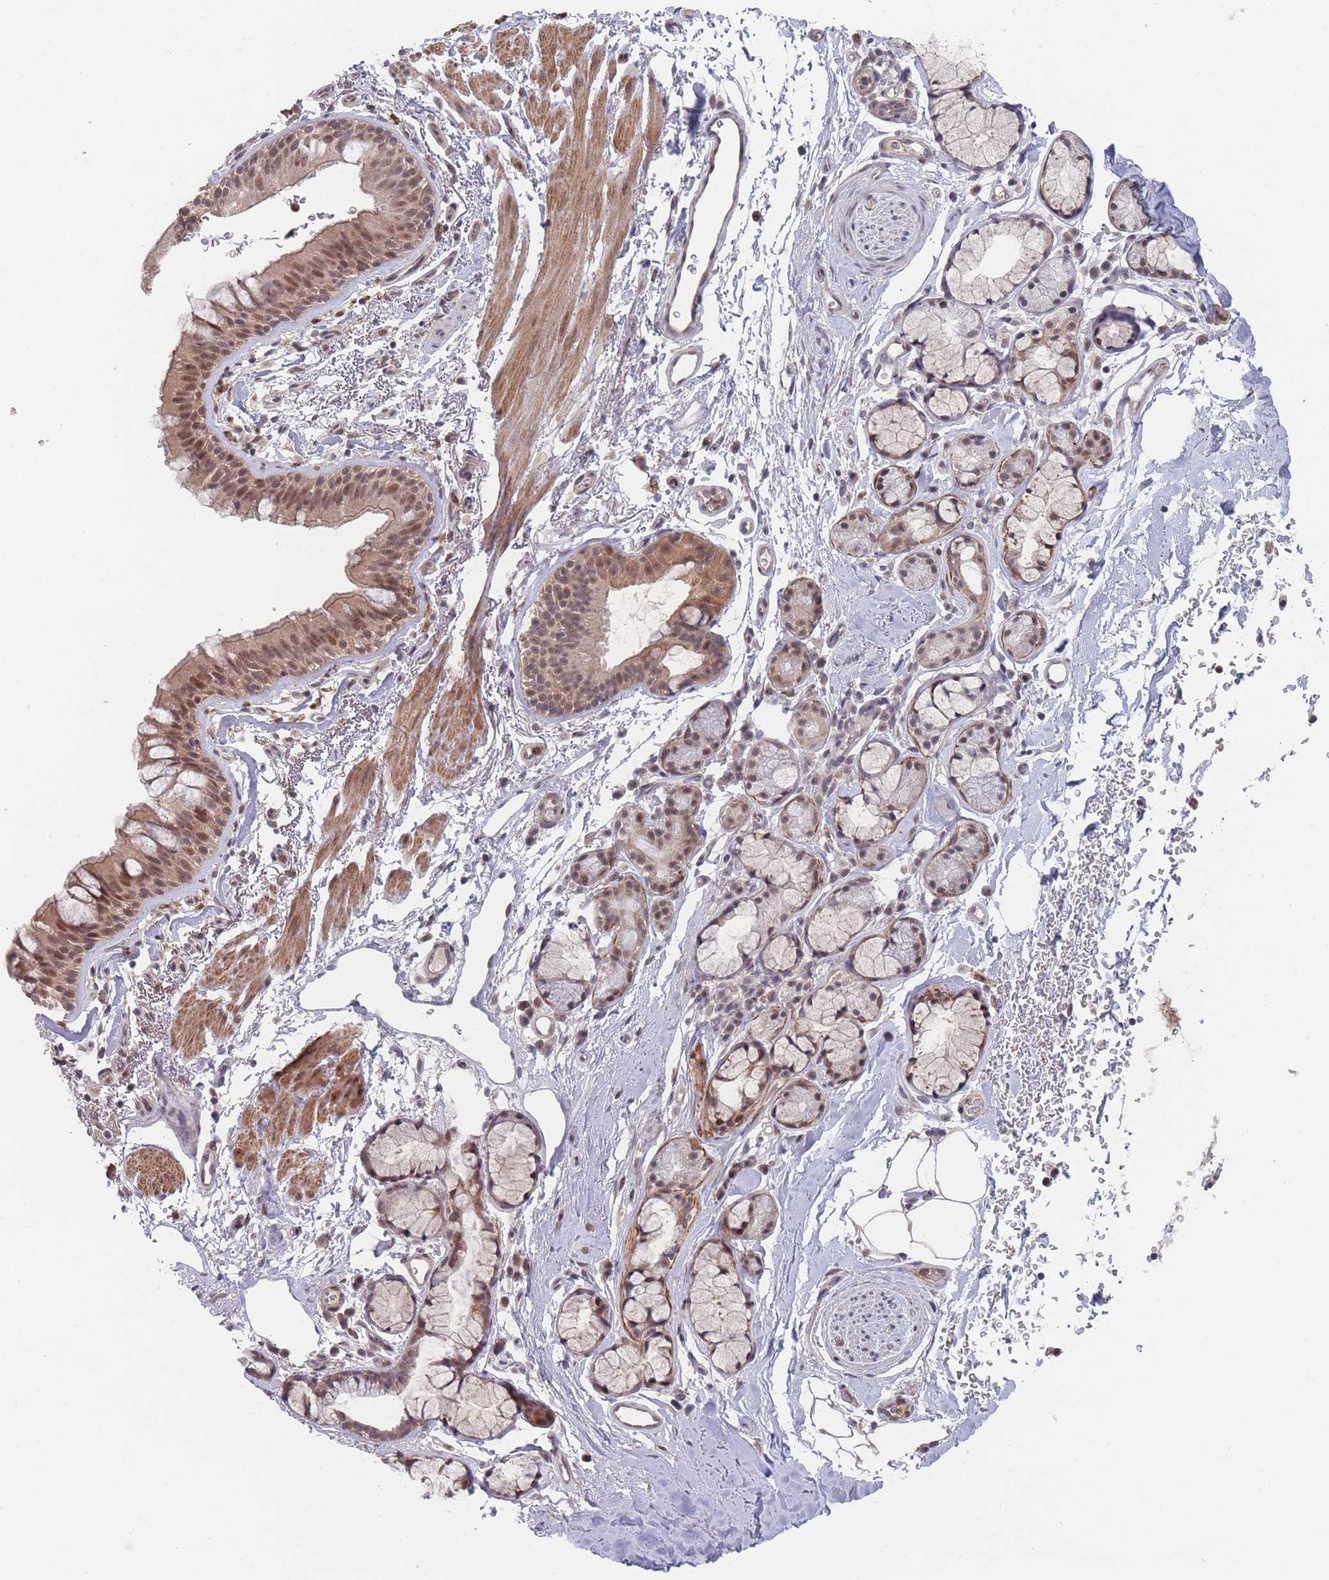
{"staining": {"intensity": "negative", "quantity": "none", "location": "none"}, "tissue": "adipose tissue", "cell_type": "Adipocytes", "image_type": "normal", "snomed": [{"axis": "morphology", "description": "Normal tissue, NOS"}, {"axis": "topography", "description": "Cartilage tissue"}, {"axis": "topography", "description": "Bronchus"}], "caption": "Adipocytes are negative for protein expression in normal human adipose tissue. The staining is performed using DAB (3,3'-diaminobenzidine) brown chromogen with nuclei counter-stained in using hematoxylin.", "gene": "SF3B1", "patient": {"sex": "female", "age": 72}}